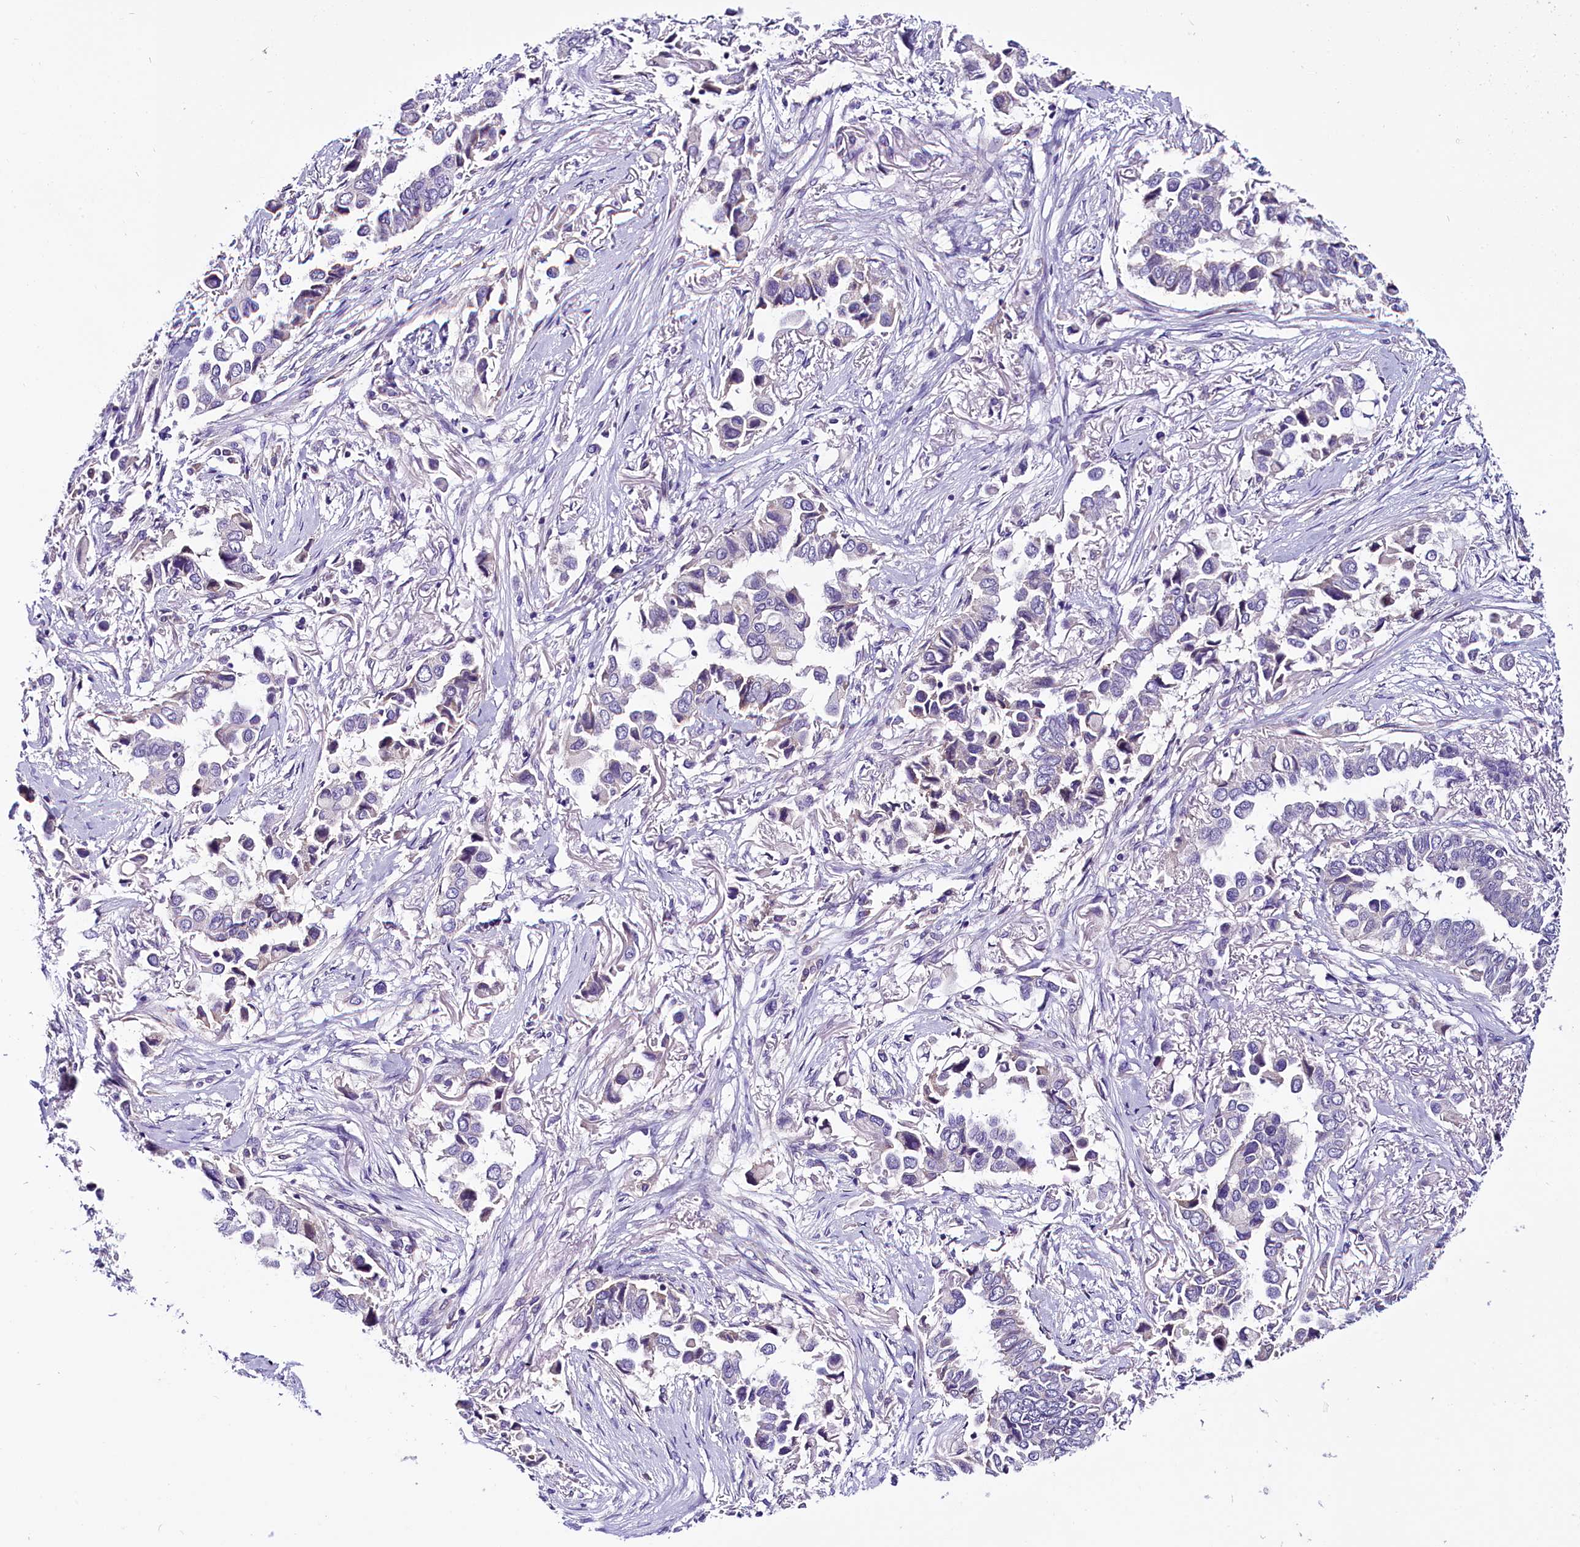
{"staining": {"intensity": "negative", "quantity": "none", "location": "none"}, "tissue": "lung cancer", "cell_type": "Tumor cells", "image_type": "cancer", "snomed": [{"axis": "morphology", "description": "Adenocarcinoma, NOS"}, {"axis": "topography", "description": "Lung"}], "caption": "Human lung cancer (adenocarcinoma) stained for a protein using IHC reveals no staining in tumor cells.", "gene": "C9orf40", "patient": {"sex": "female", "age": 76}}